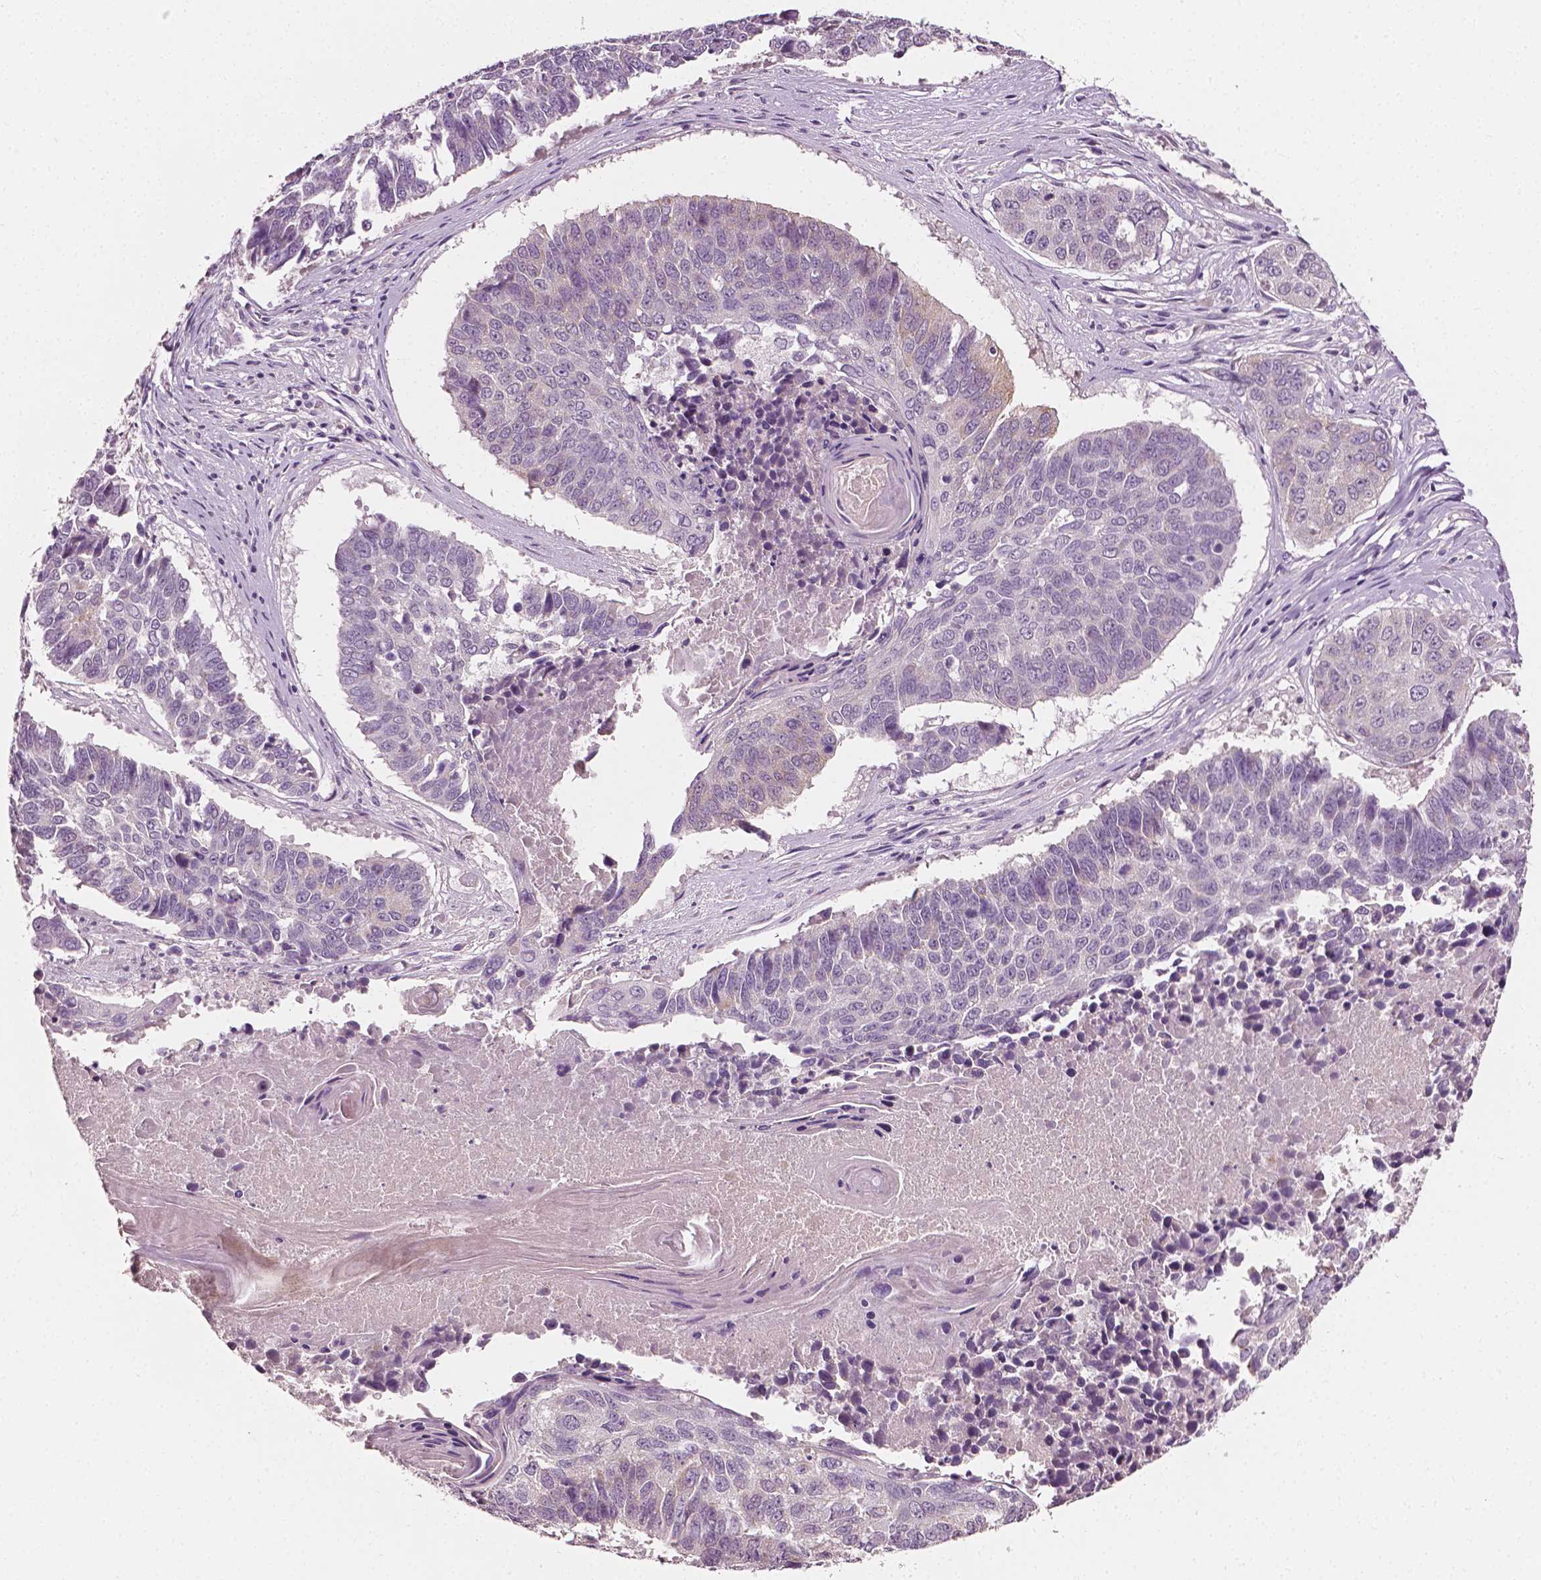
{"staining": {"intensity": "negative", "quantity": "none", "location": "none"}, "tissue": "lung cancer", "cell_type": "Tumor cells", "image_type": "cancer", "snomed": [{"axis": "morphology", "description": "Squamous cell carcinoma, NOS"}, {"axis": "topography", "description": "Lung"}], "caption": "The immunohistochemistry (IHC) image has no significant staining in tumor cells of lung squamous cell carcinoma tissue.", "gene": "PLA2R1", "patient": {"sex": "male", "age": 73}}